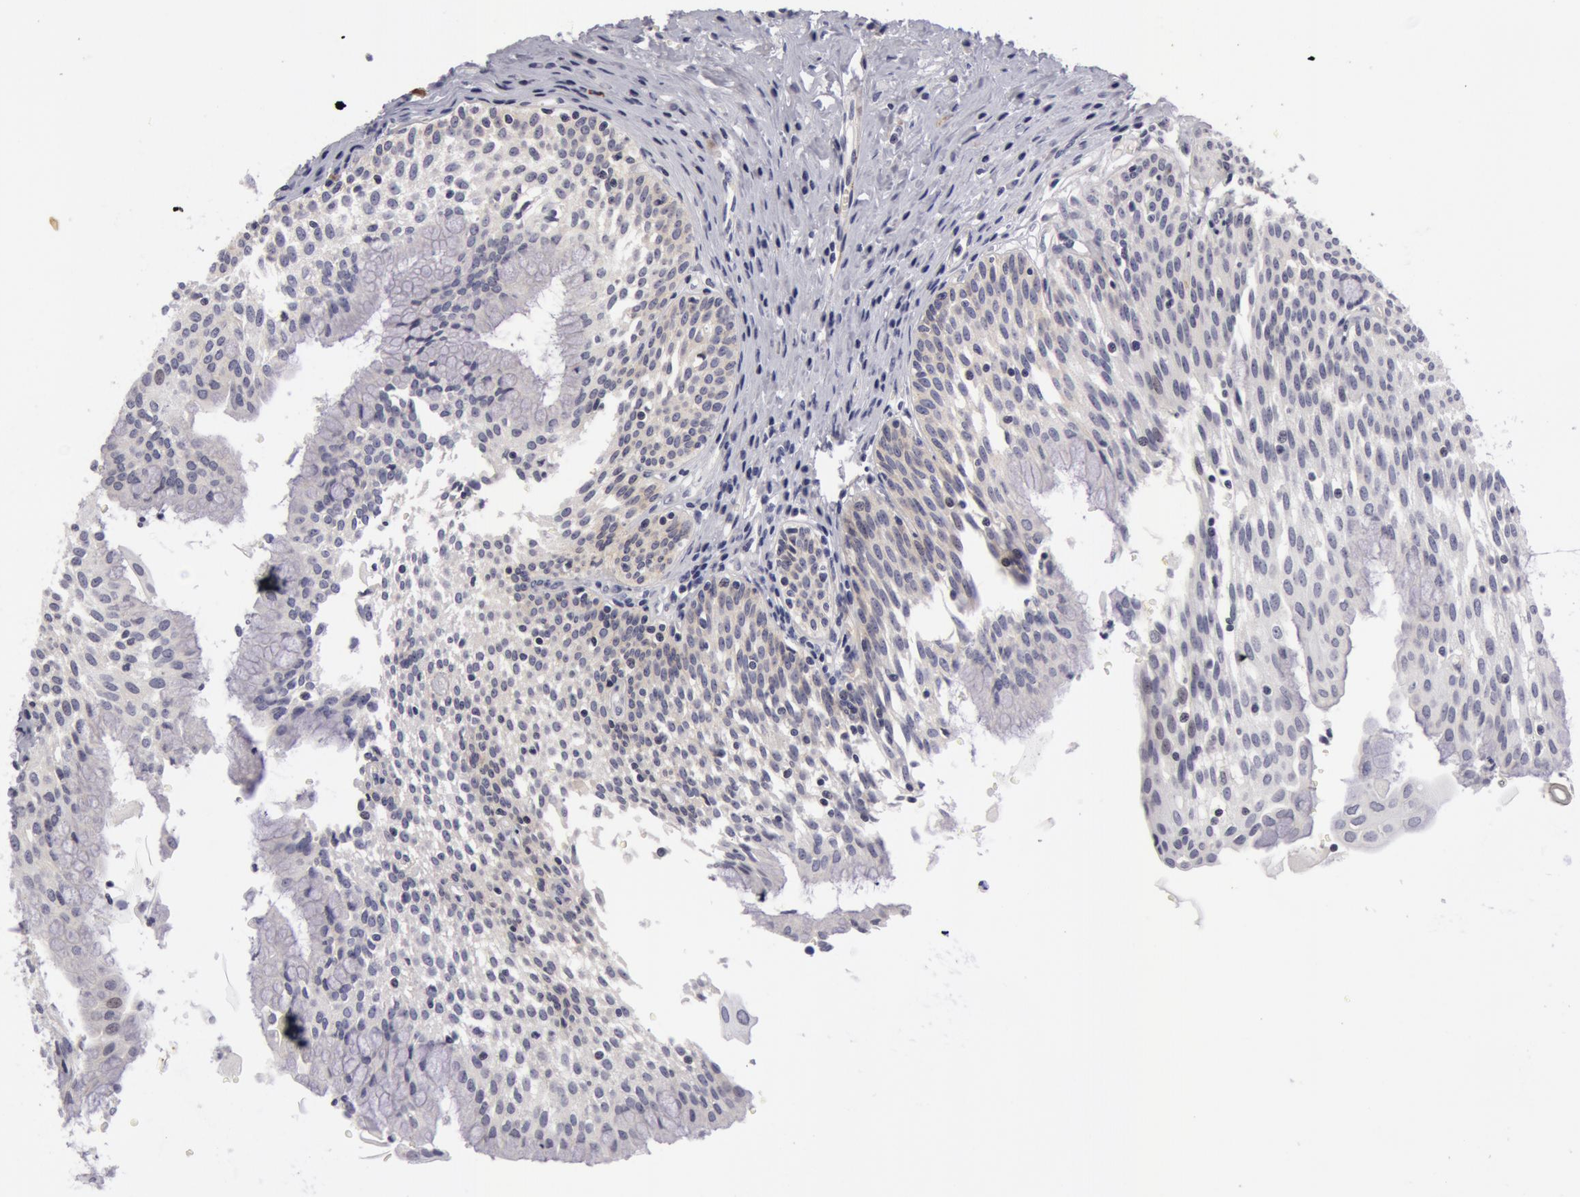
{"staining": {"intensity": "weak", "quantity": "<25%", "location": "cytoplasmic/membranous"}, "tissue": "urinary bladder", "cell_type": "Urothelial cells", "image_type": "normal", "snomed": [{"axis": "morphology", "description": "Normal tissue, NOS"}, {"axis": "topography", "description": "Urinary bladder"}], "caption": "Urothelial cells show no significant positivity in unremarkable urinary bladder. (DAB (3,3'-diaminobenzidine) immunohistochemistry visualized using brightfield microscopy, high magnification).", "gene": "NLGN4X", "patient": {"sex": "female", "age": 39}}